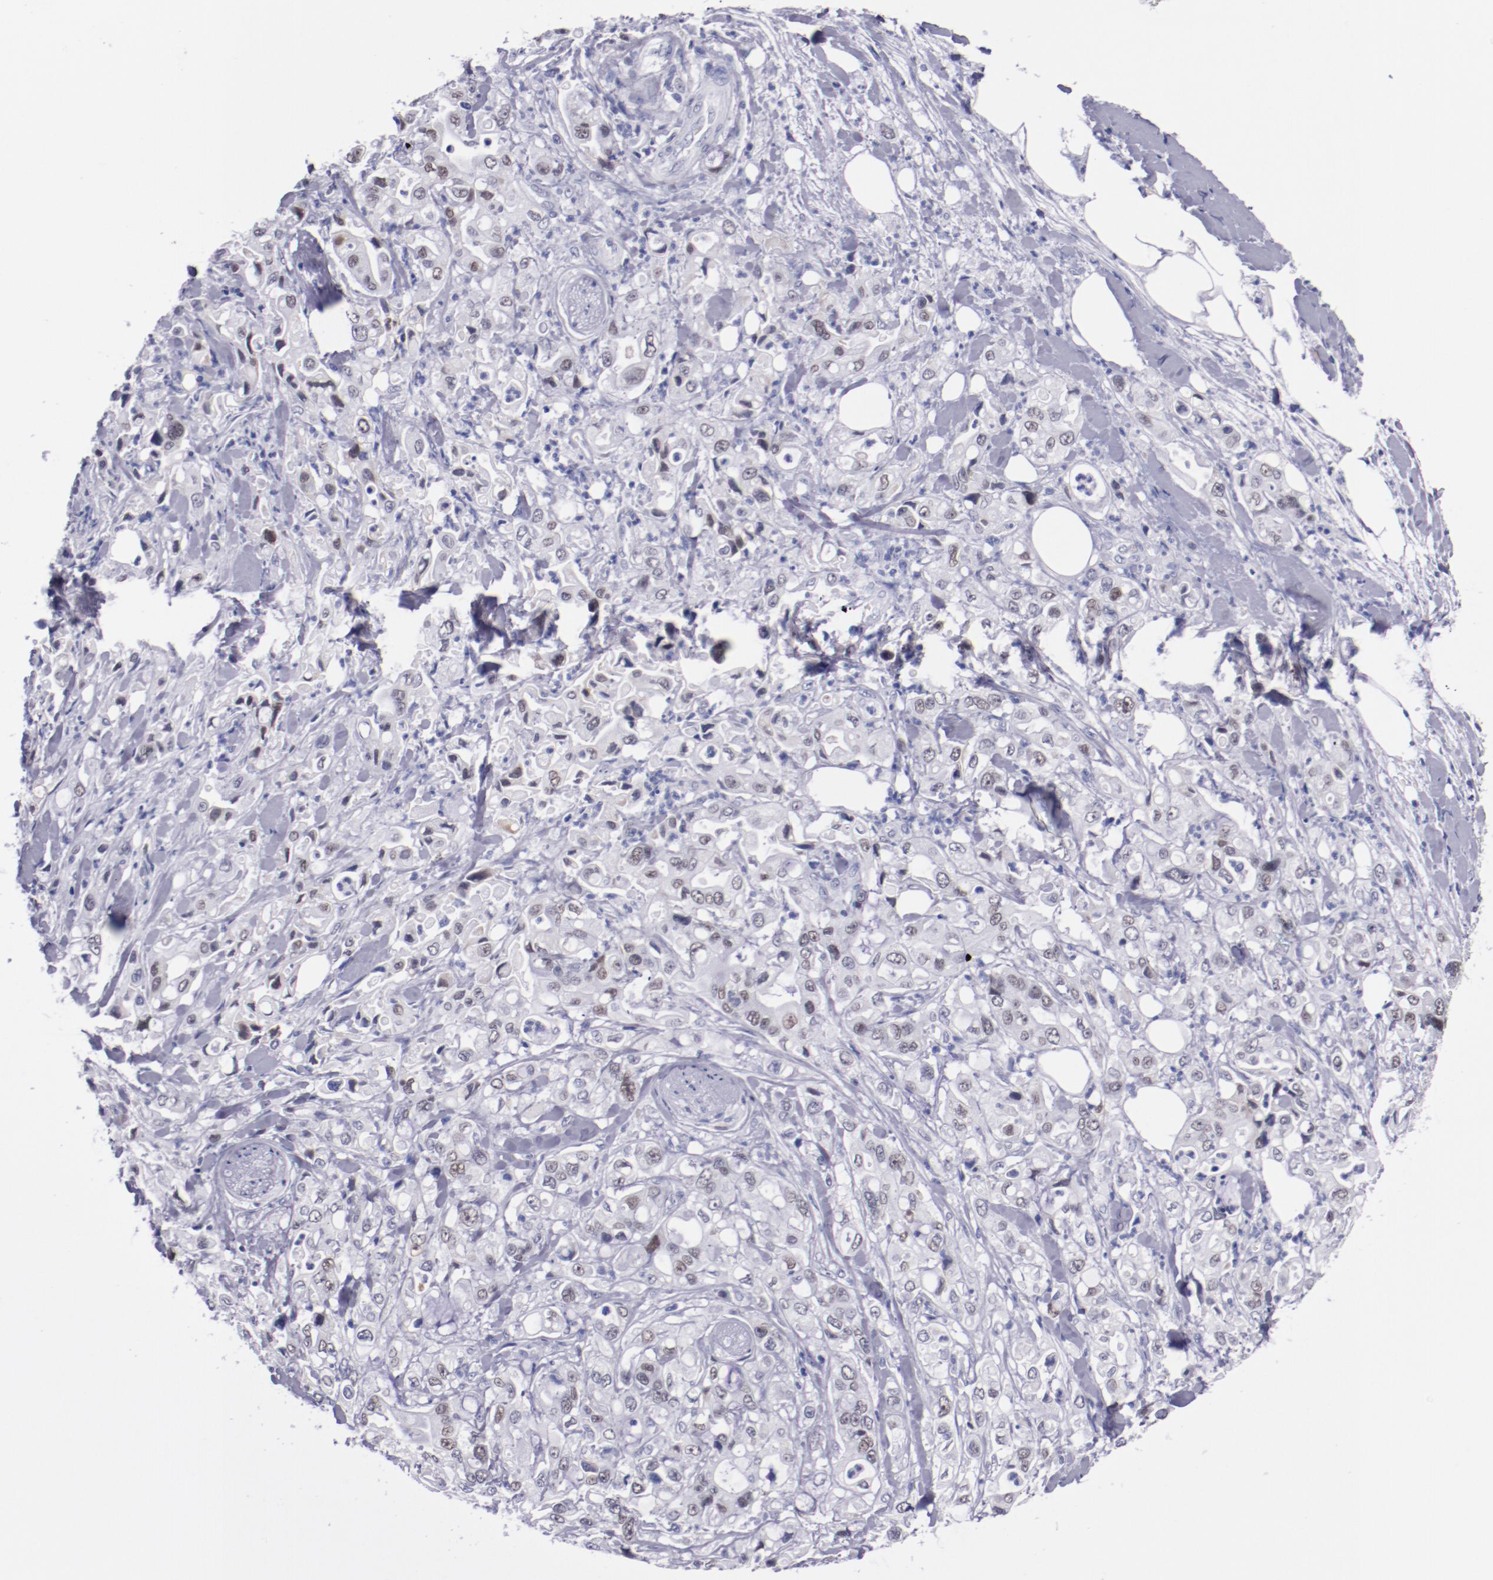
{"staining": {"intensity": "weak", "quantity": "25%-75%", "location": "nuclear"}, "tissue": "pancreatic cancer", "cell_type": "Tumor cells", "image_type": "cancer", "snomed": [{"axis": "morphology", "description": "Adenocarcinoma, NOS"}, {"axis": "topography", "description": "Pancreas"}], "caption": "This is a photomicrograph of IHC staining of pancreatic adenocarcinoma, which shows weak staining in the nuclear of tumor cells.", "gene": "HNF1B", "patient": {"sex": "male", "age": 70}}